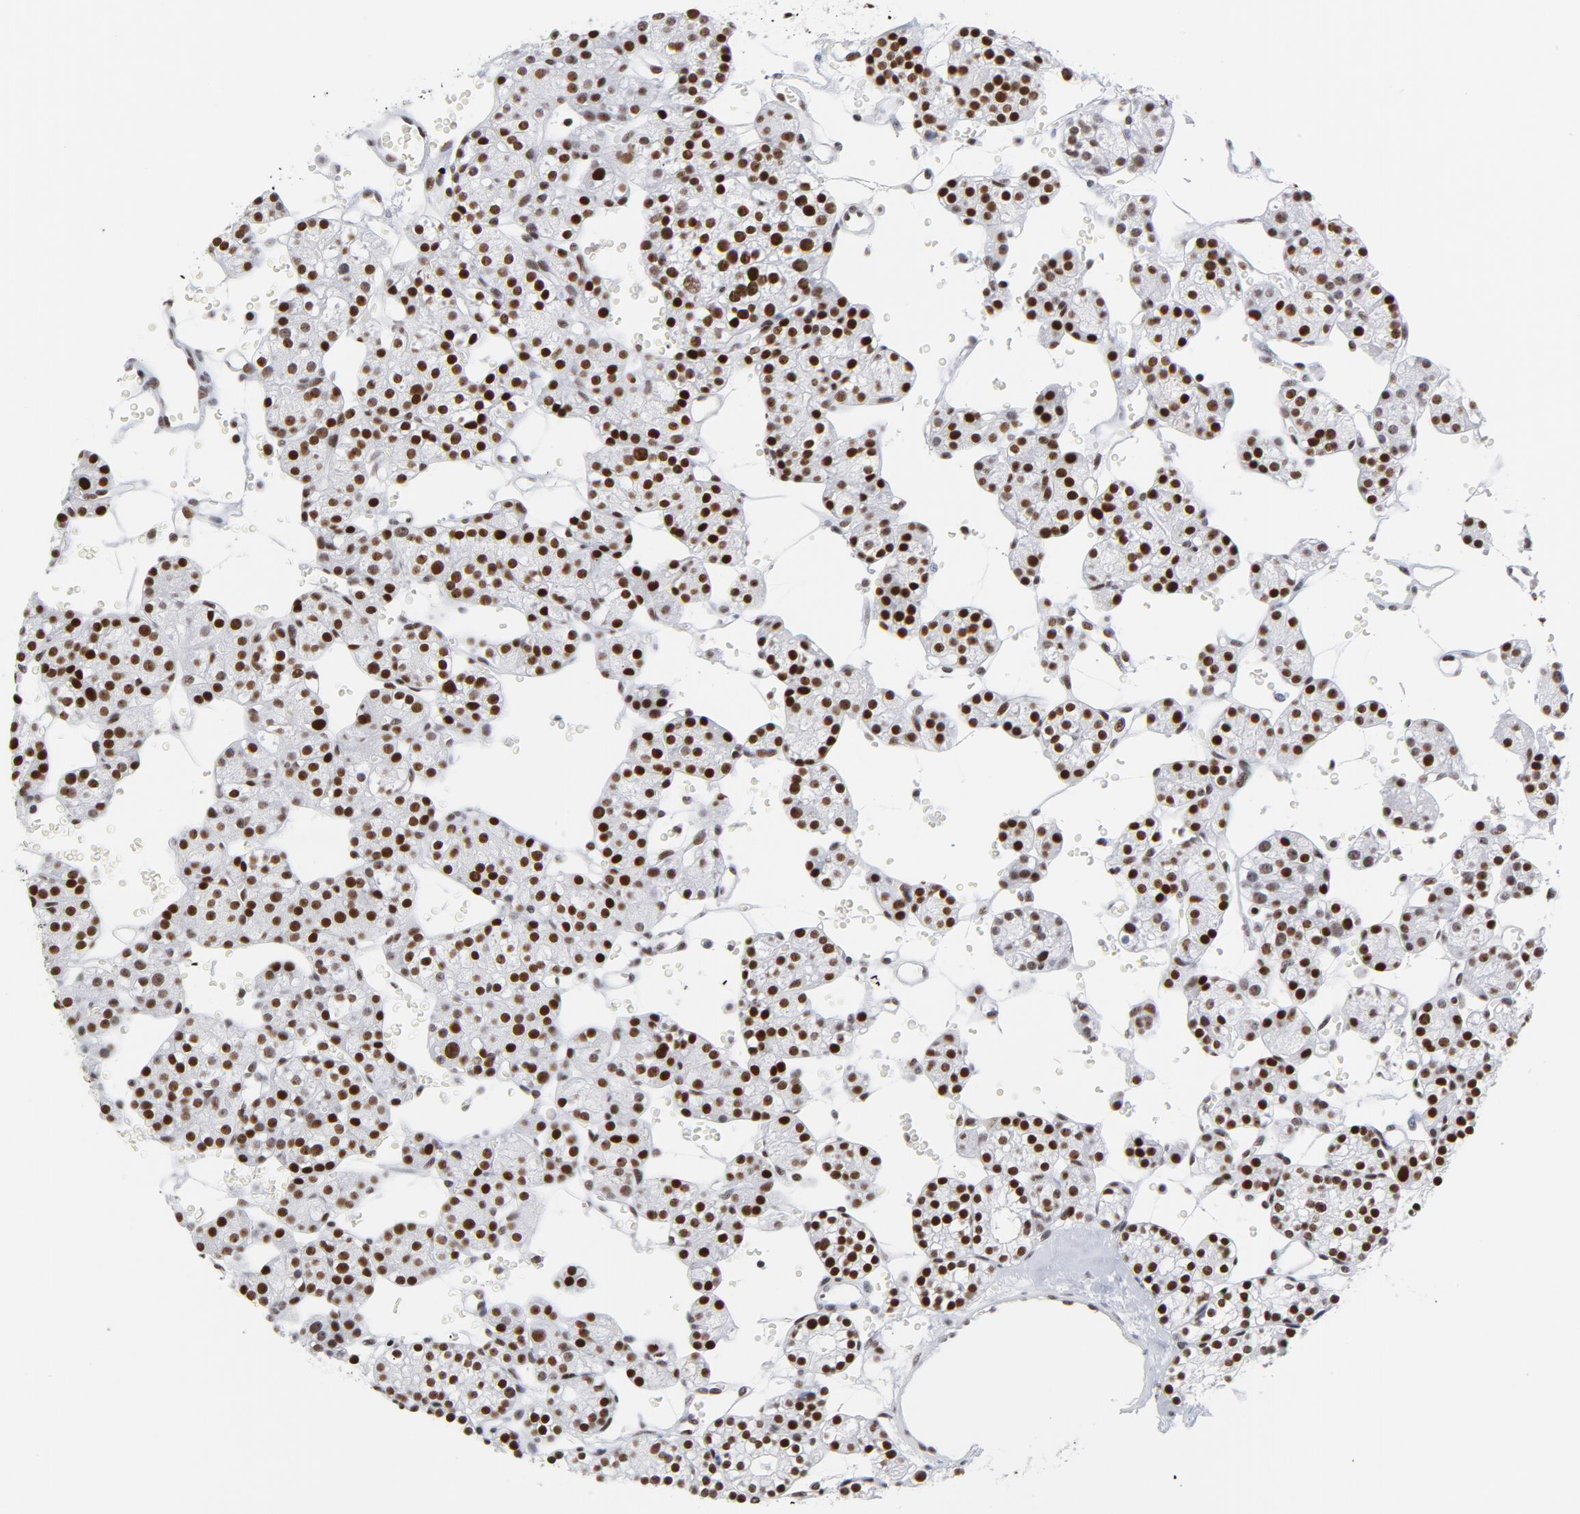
{"staining": {"intensity": "strong", "quantity": ">75%", "location": "nuclear"}, "tissue": "parathyroid gland", "cell_type": "Glandular cells", "image_type": "normal", "snomed": [{"axis": "morphology", "description": "Normal tissue, NOS"}, {"axis": "topography", "description": "Parathyroid gland"}], "caption": "Immunohistochemistry (DAB) staining of unremarkable human parathyroid gland shows strong nuclear protein expression in approximately >75% of glandular cells.", "gene": "XRCC5", "patient": {"sex": "female", "age": 64}}